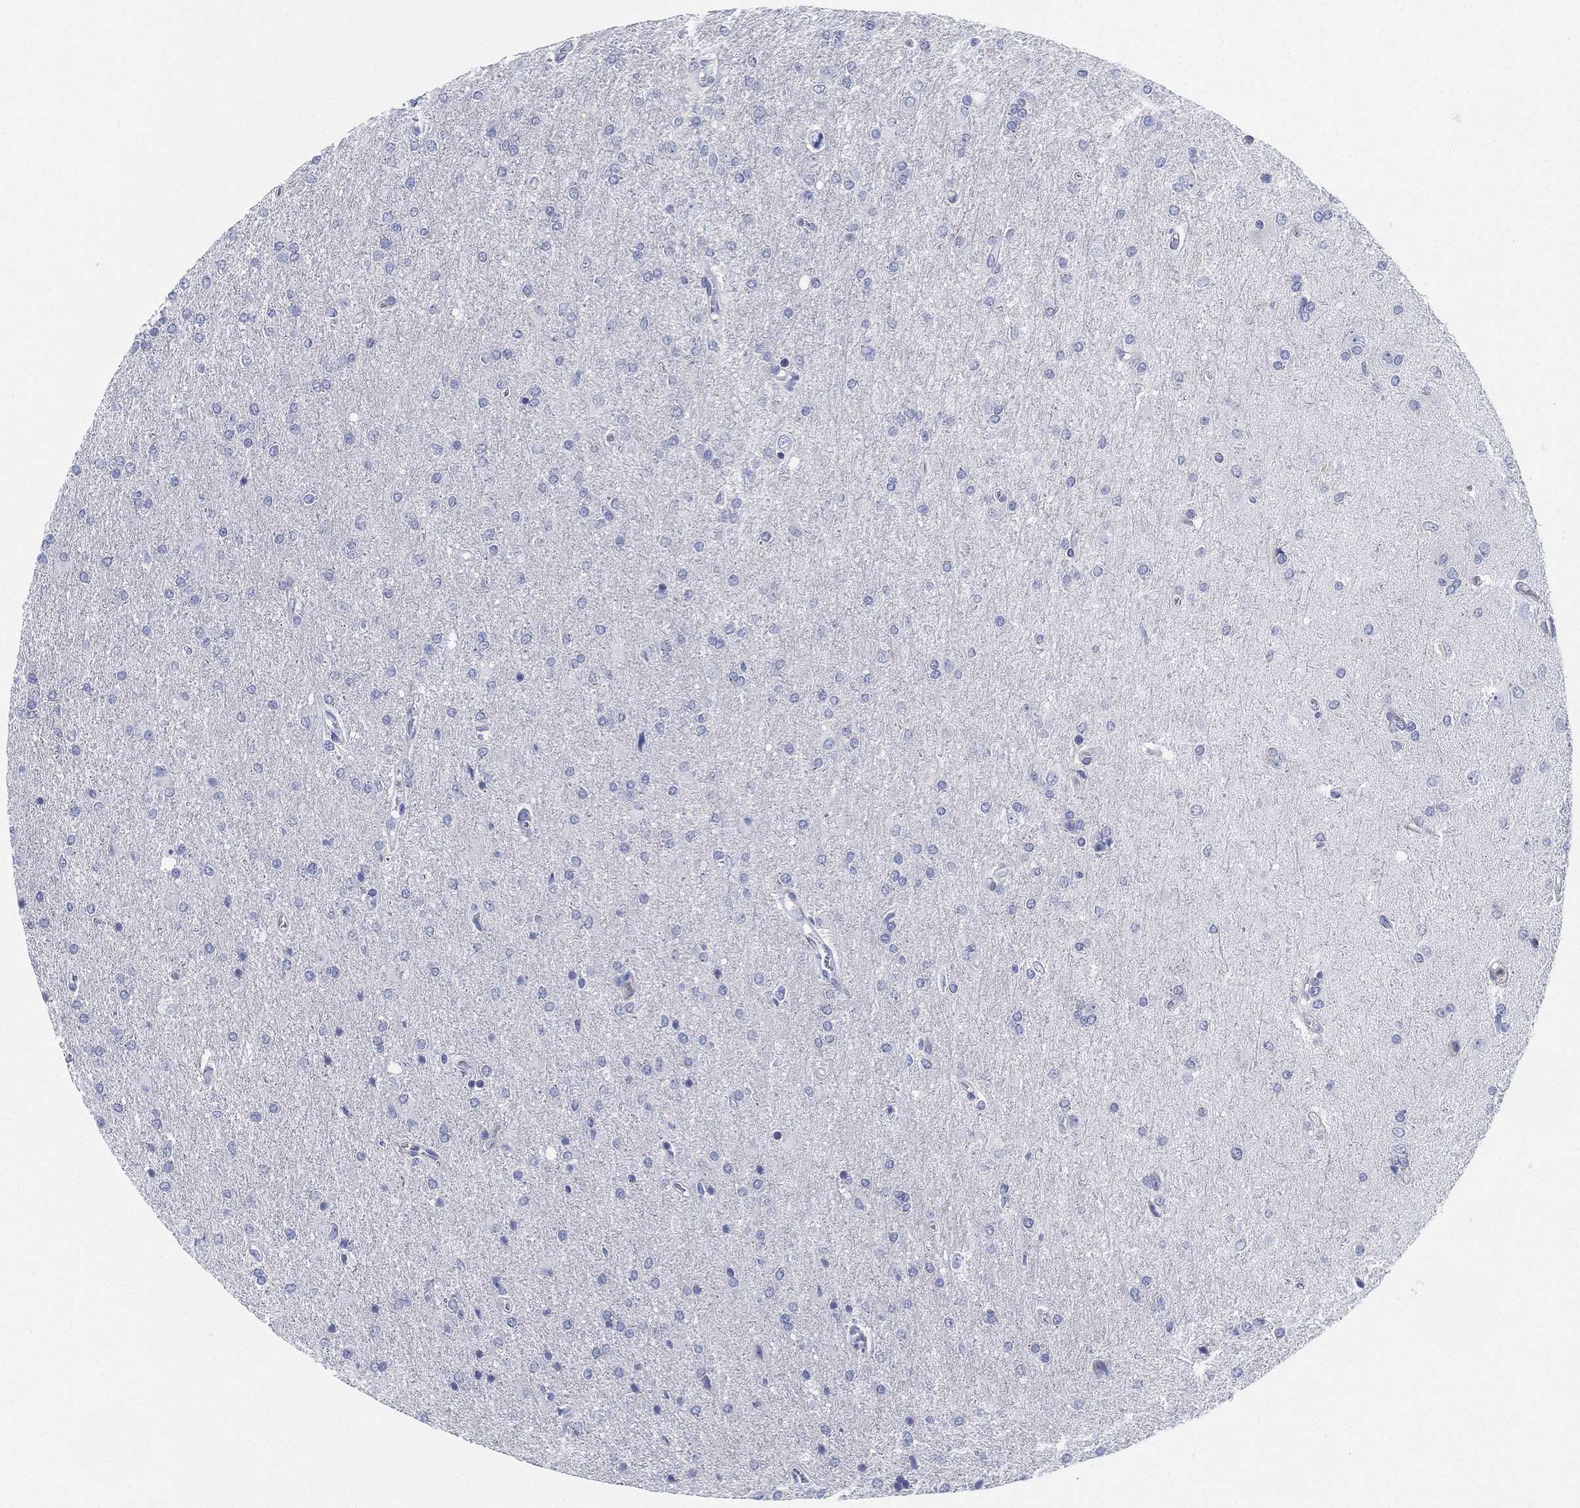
{"staining": {"intensity": "negative", "quantity": "none", "location": "none"}, "tissue": "glioma", "cell_type": "Tumor cells", "image_type": "cancer", "snomed": [{"axis": "morphology", "description": "Glioma, malignant, High grade"}, {"axis": "topography", "description": "Cerebral cortex"}], "caption": "Tumor cells show no significant protein positivity in glioma.", "gene": "DEFB121", "patient": {"sex": "male", "age": 70}}